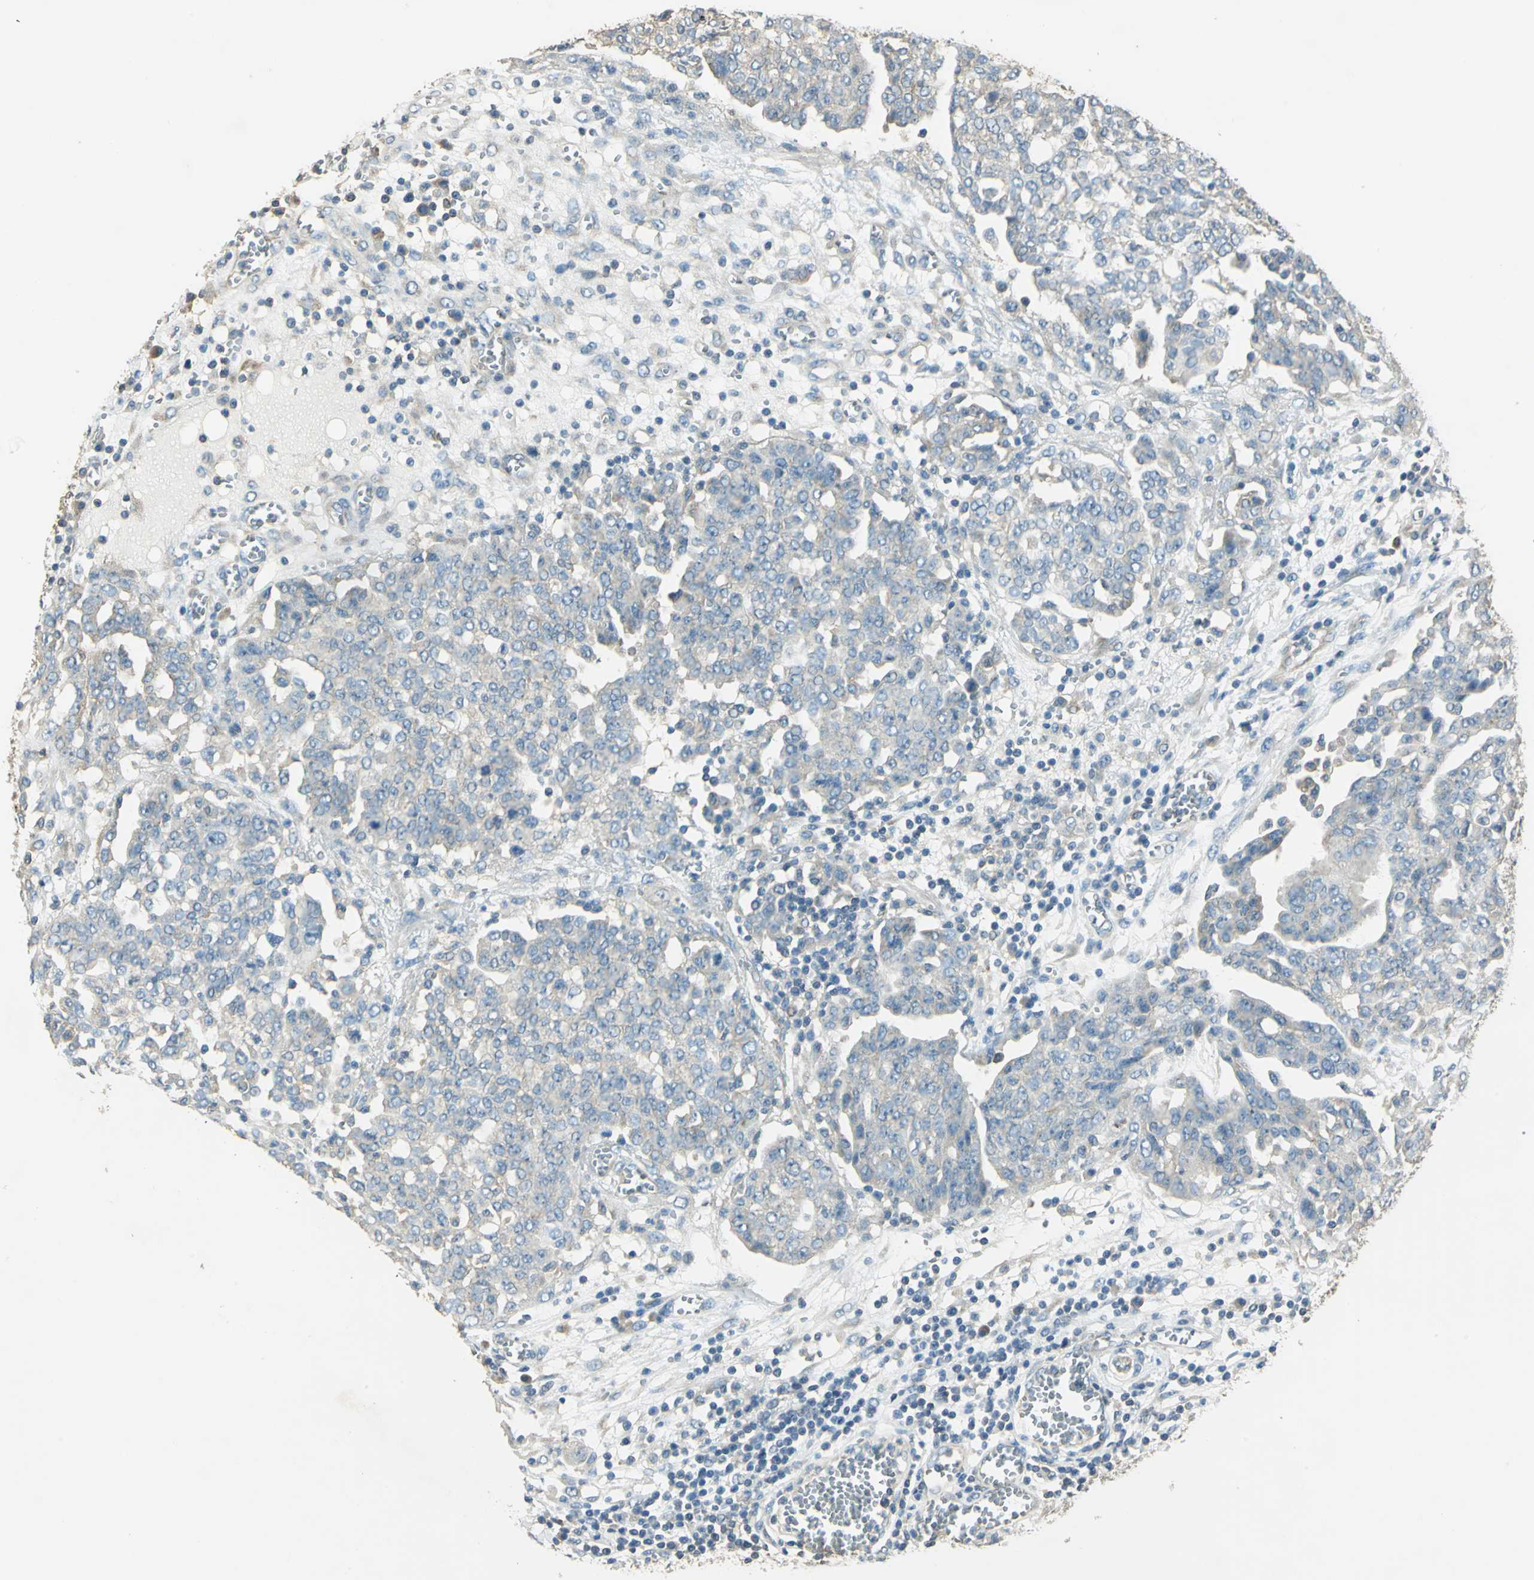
{"staining": {"intensity": "weak", "quantity": "25%-75%", "location": "cytoplasmic/membranous"}, "tissue": "ovarian cancer", "cell_type": "Tumor cells", "image_type": "cancer", "snomed": [{"axis": "morphology", "description": "Cystadenocarcinoma, serous, NOS"}, {"axis": "topography", "description": "Soft tissue"}, {"axis": "topography", "description": "Ovary"}], "caption": "Immunohistochemistry histopathology image of ovarian cancer (serous cystadenocarcinoma) stained for a protein (brown), which exhibits low levels of weak cytoplasmic/membranous expression in approximately 25%-75% of tumor cells.", "gene": "SHC2", "patient": {"sex": "female", "age": 57}}